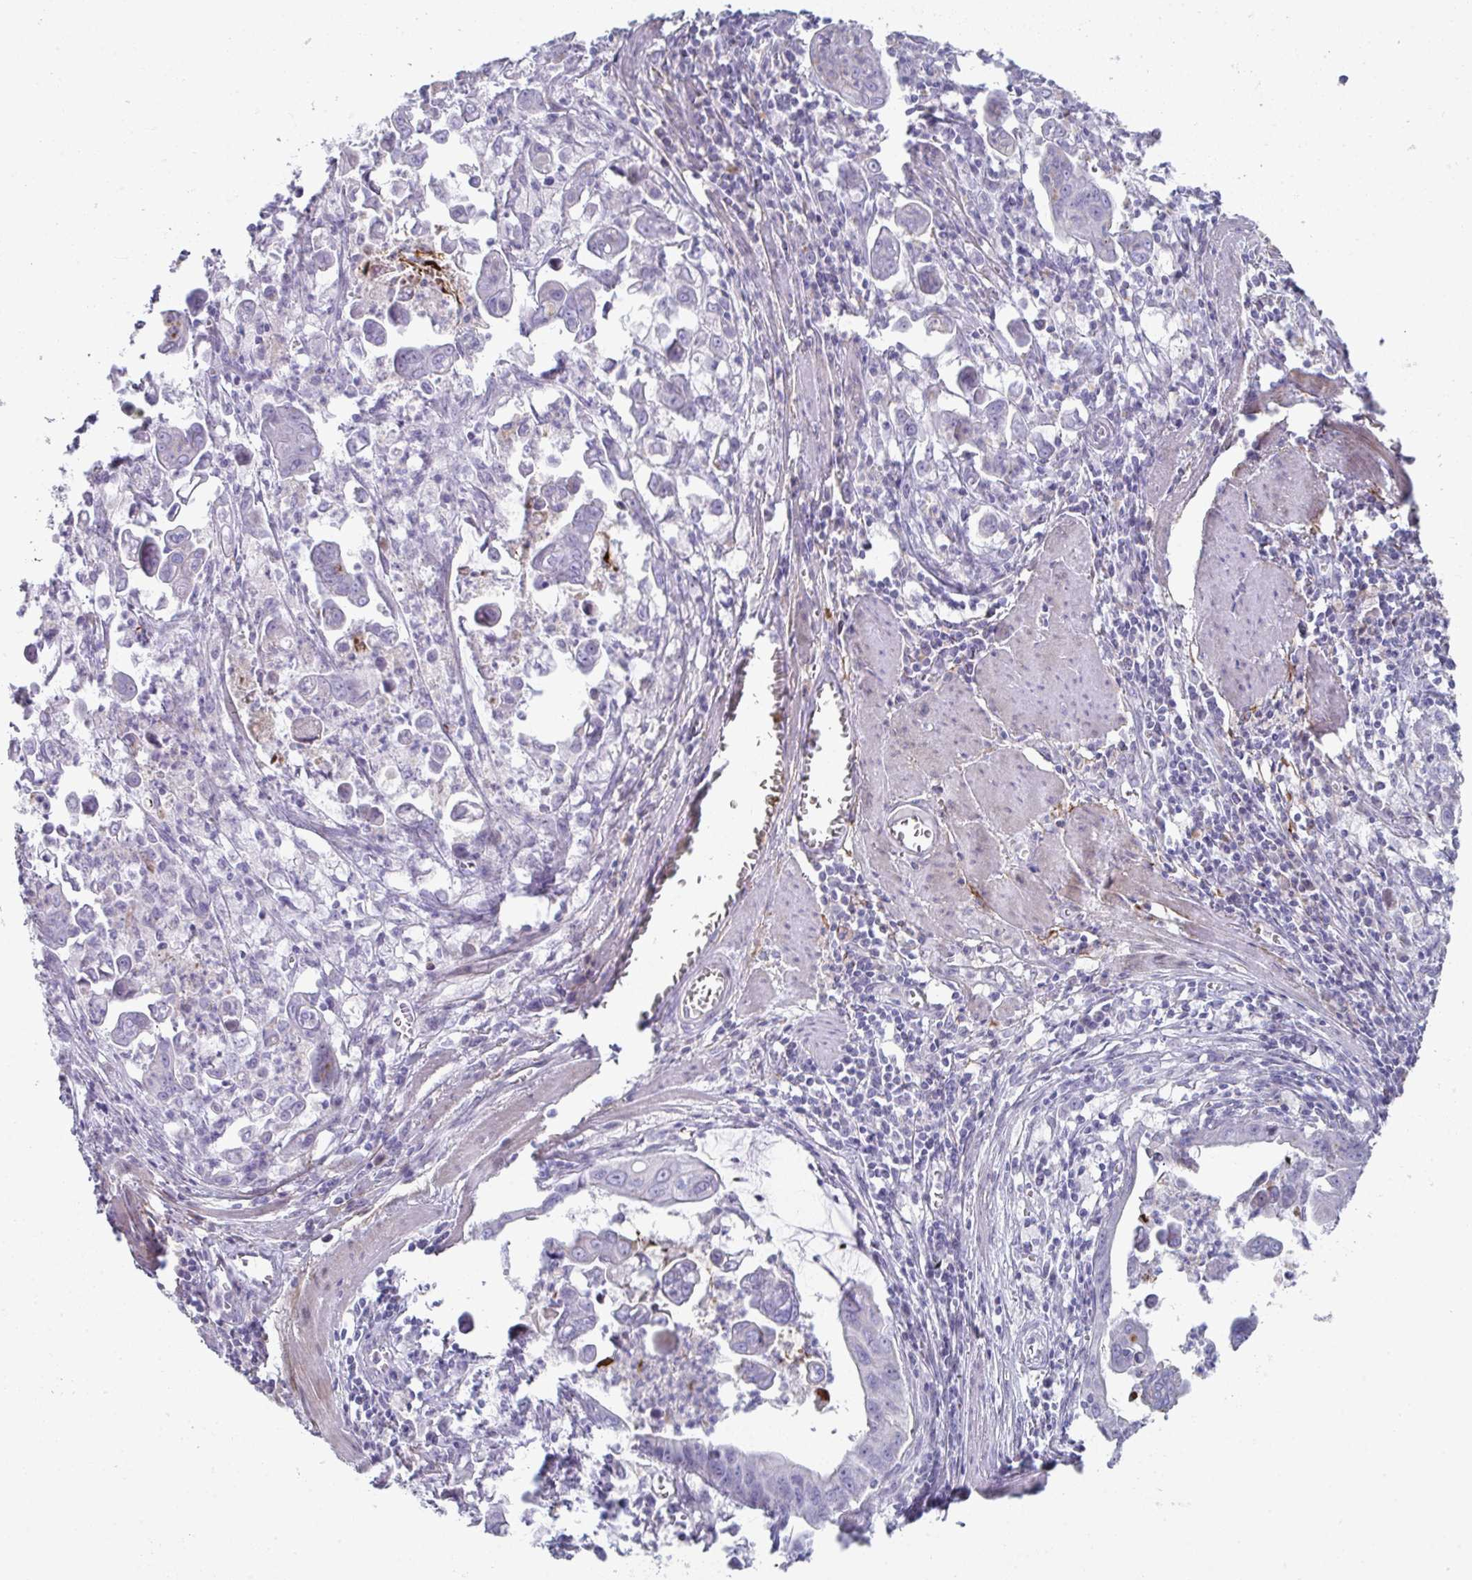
{"staining": {"intensity": "negative", "quantity": "none", "location": "none"}, "tissue": "stomach cancer", "cell_type": "Tumor cells", "image_type": "cancer", "snomed": [{"axis": "morphology", "description": "Adenocarcinoma, NOS"}, {"axis": "topography", "description": "Stomach, upper"}], "caption": "A micrograph of stomach adenocarcinoma stained for a protein displays no brown staining in tumor cells. (DAB (3,3'-diaminobenzidine) immunohistochemistry (IHC) visualized using brightfield microscopy, high magnification).", "gene": "A1CF", "patient": {"sex": "male", "age": 80}}